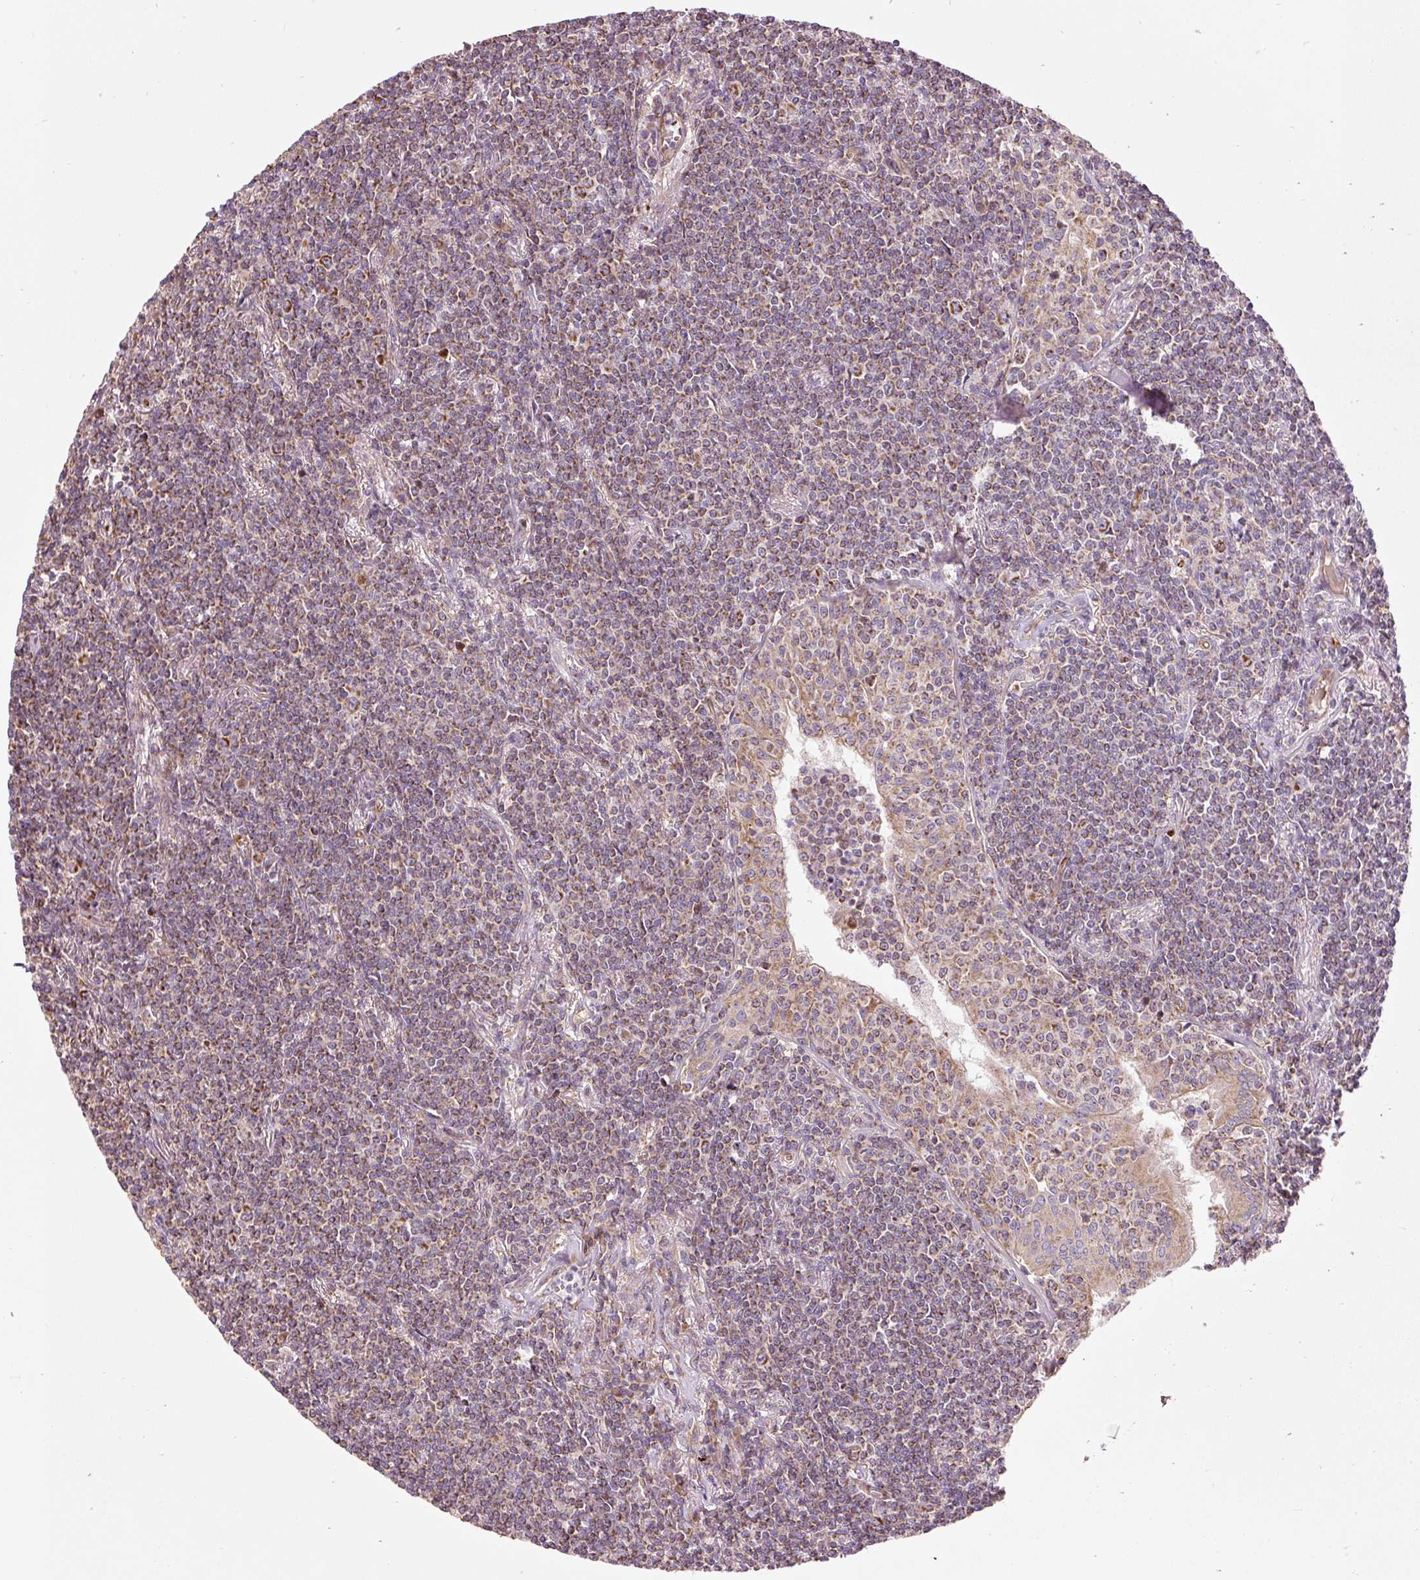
{"staining": {"intensity": "moderate", "quantity": ">75%", "location": "cytoplasmic/membranous"}, "tissue": "lymphoma", "cell_type": "Tumor cells", "image_type": "cancer", "snomed": [{"axis": "morphology", "description": "Malignant lymphoma, non-Hodgkin's type, Low grade"}, {"axis": "topography", "description": "Lung"}], "caption": "An immunohistochemistry photomicrograph of tumor tissue is shown. Protein staining in brown shows moderate cytoplasmic/membranous positivity in lymphoma within tumor cells. (DAB (3,3'-diaminobenzidine) = brown stain, brightfield microscopy at high magnification).", "gene": "ISCU", "patient": {"sex": "female", "age": 71}}